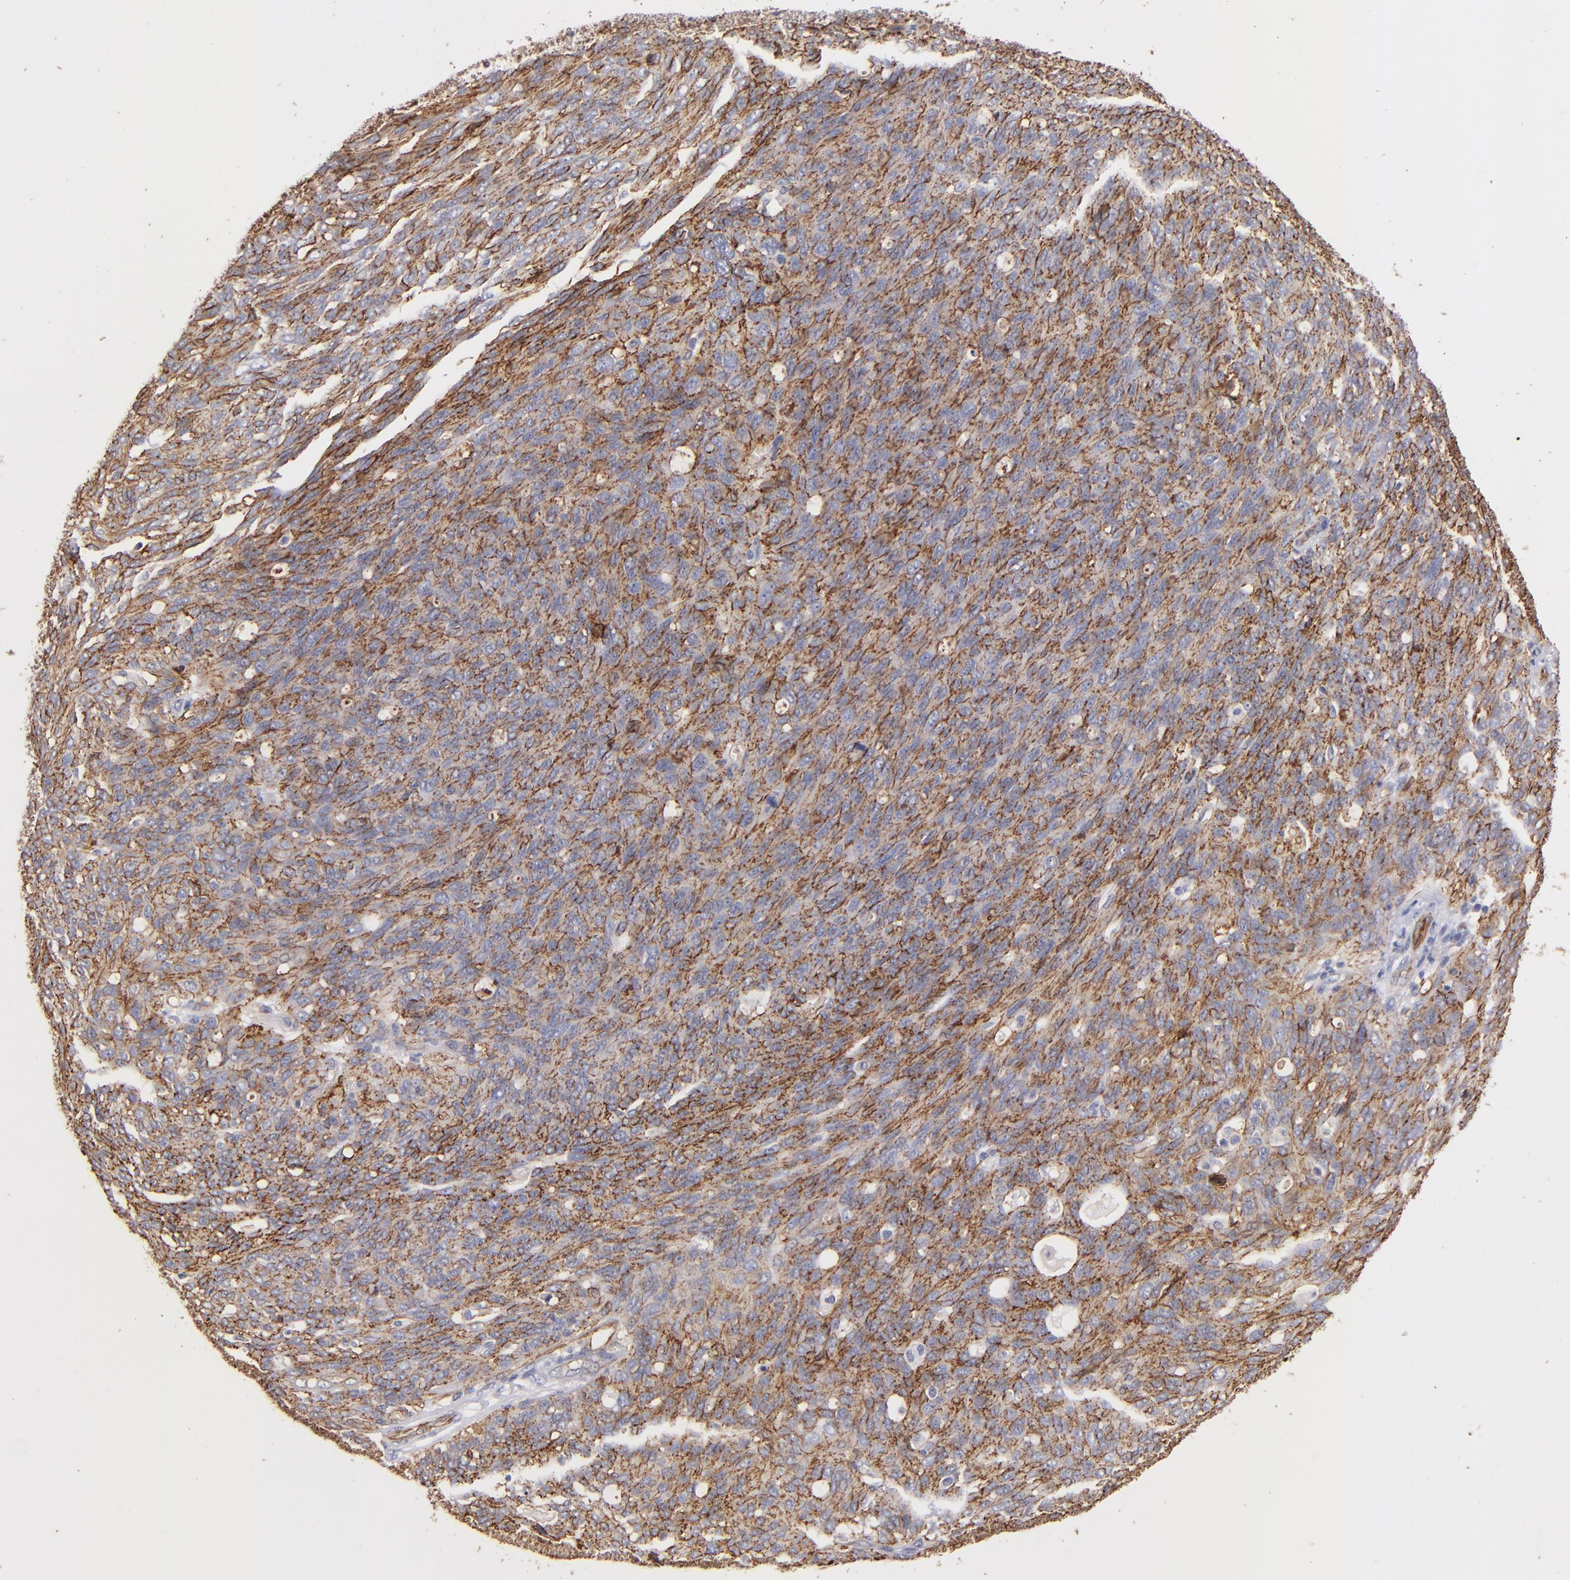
{"staining": {"intensity": "moderate", "quantity": ">75%", "location": "cytoplasmic/membranous"}, "tissue": "ovarian cancer", "cell_type": "Tumor cells", "image_type": "cancer", "snomed": [{"axis": "morphology", "description": "Carcinoma, endometroid"}, {"axis": "topography", "description": "Ovary"}], "caption": "Tumor cells display moderate cytoplasmic/membranous expression in approximately >75% of cells in ovarian cancer.", "gene": "CLDN5", "patient": {"sex": "female", "age": 60}}